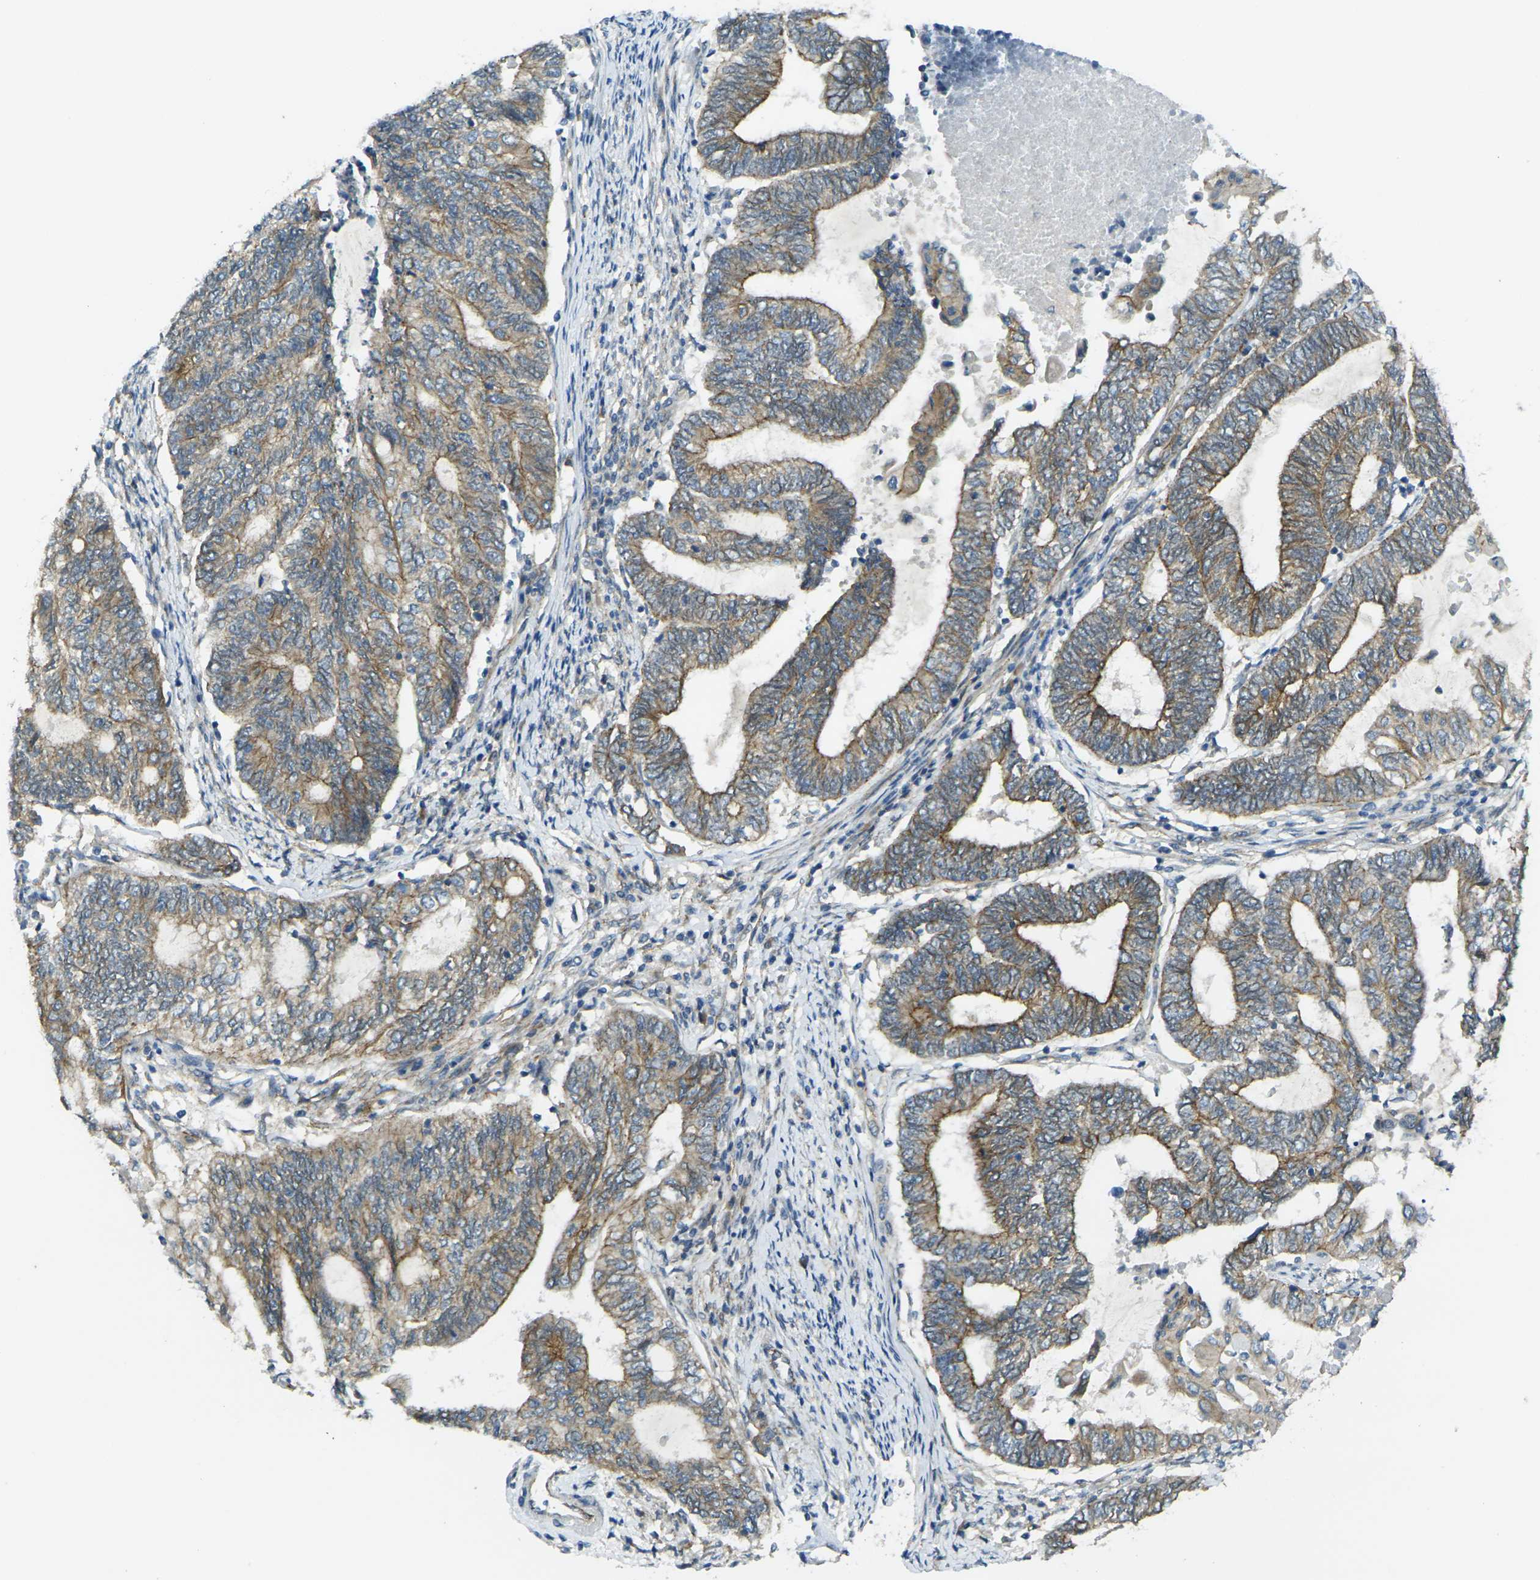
{"staining": {"intensity": "moderate", "quantity": "25%-75%", "location": "cytoplasmic/membranous"}, "tissue": "endometrial cancer", "cell_type": "Tumor cells", "image_type": "cancer", "snomed": [{"axis": "morphology", "description": "Adenocarcinoma, NOS"}, {"axis": "topography", "description": "Uterus"}, {"axis": "topography", "description": "Endometrium"}], "caption": "A high-resolution photomicrograph shows IHC staining of adenocarcinoma (endometrial), which exhibits moderate cytoplasmic/membranous expression in approximately 25%-75% of tumor cells.", "gene": "RHBDD1", "patient": {"sex": "female", "age": 70}}